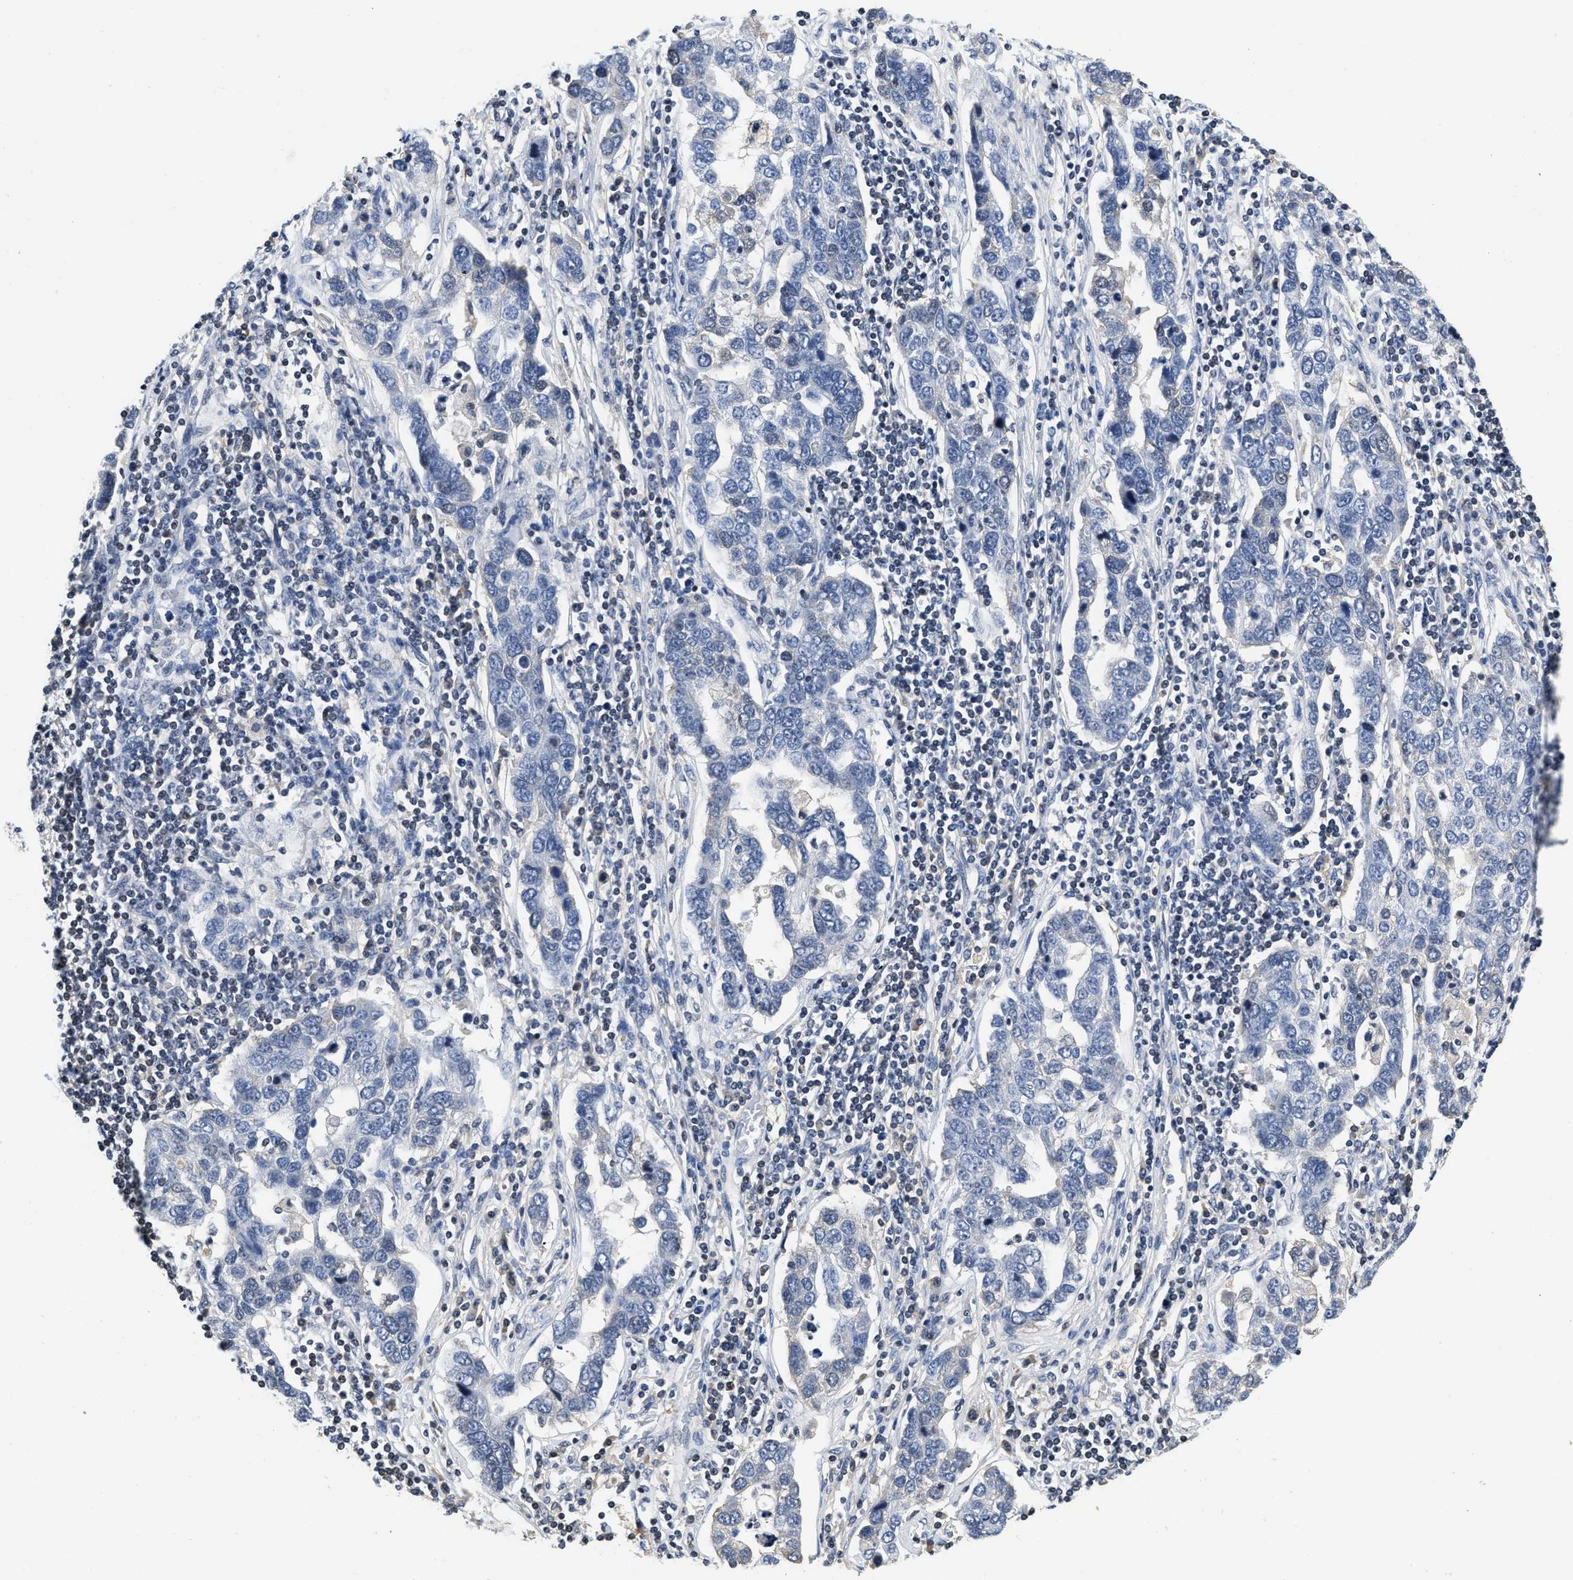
{"staining": {"intensity": "negative", "quantity": "none", "location": "none"}, "tissue": "pancreatic cancer", "cell_type": "Tumor cells", "image_type": "cancer", "snomed": [{"axis": "morphology", "description": "Adenocarcinoma, NOS"}, {"axis": "topography", "description": "Pancreas"}], "caption": "Histopathology image shows no significant protein staining in tumor cells of pancreatic adenocarcinoma.", "gene": "FBLN2", "patient": {"sex": "female", "age": 61}}